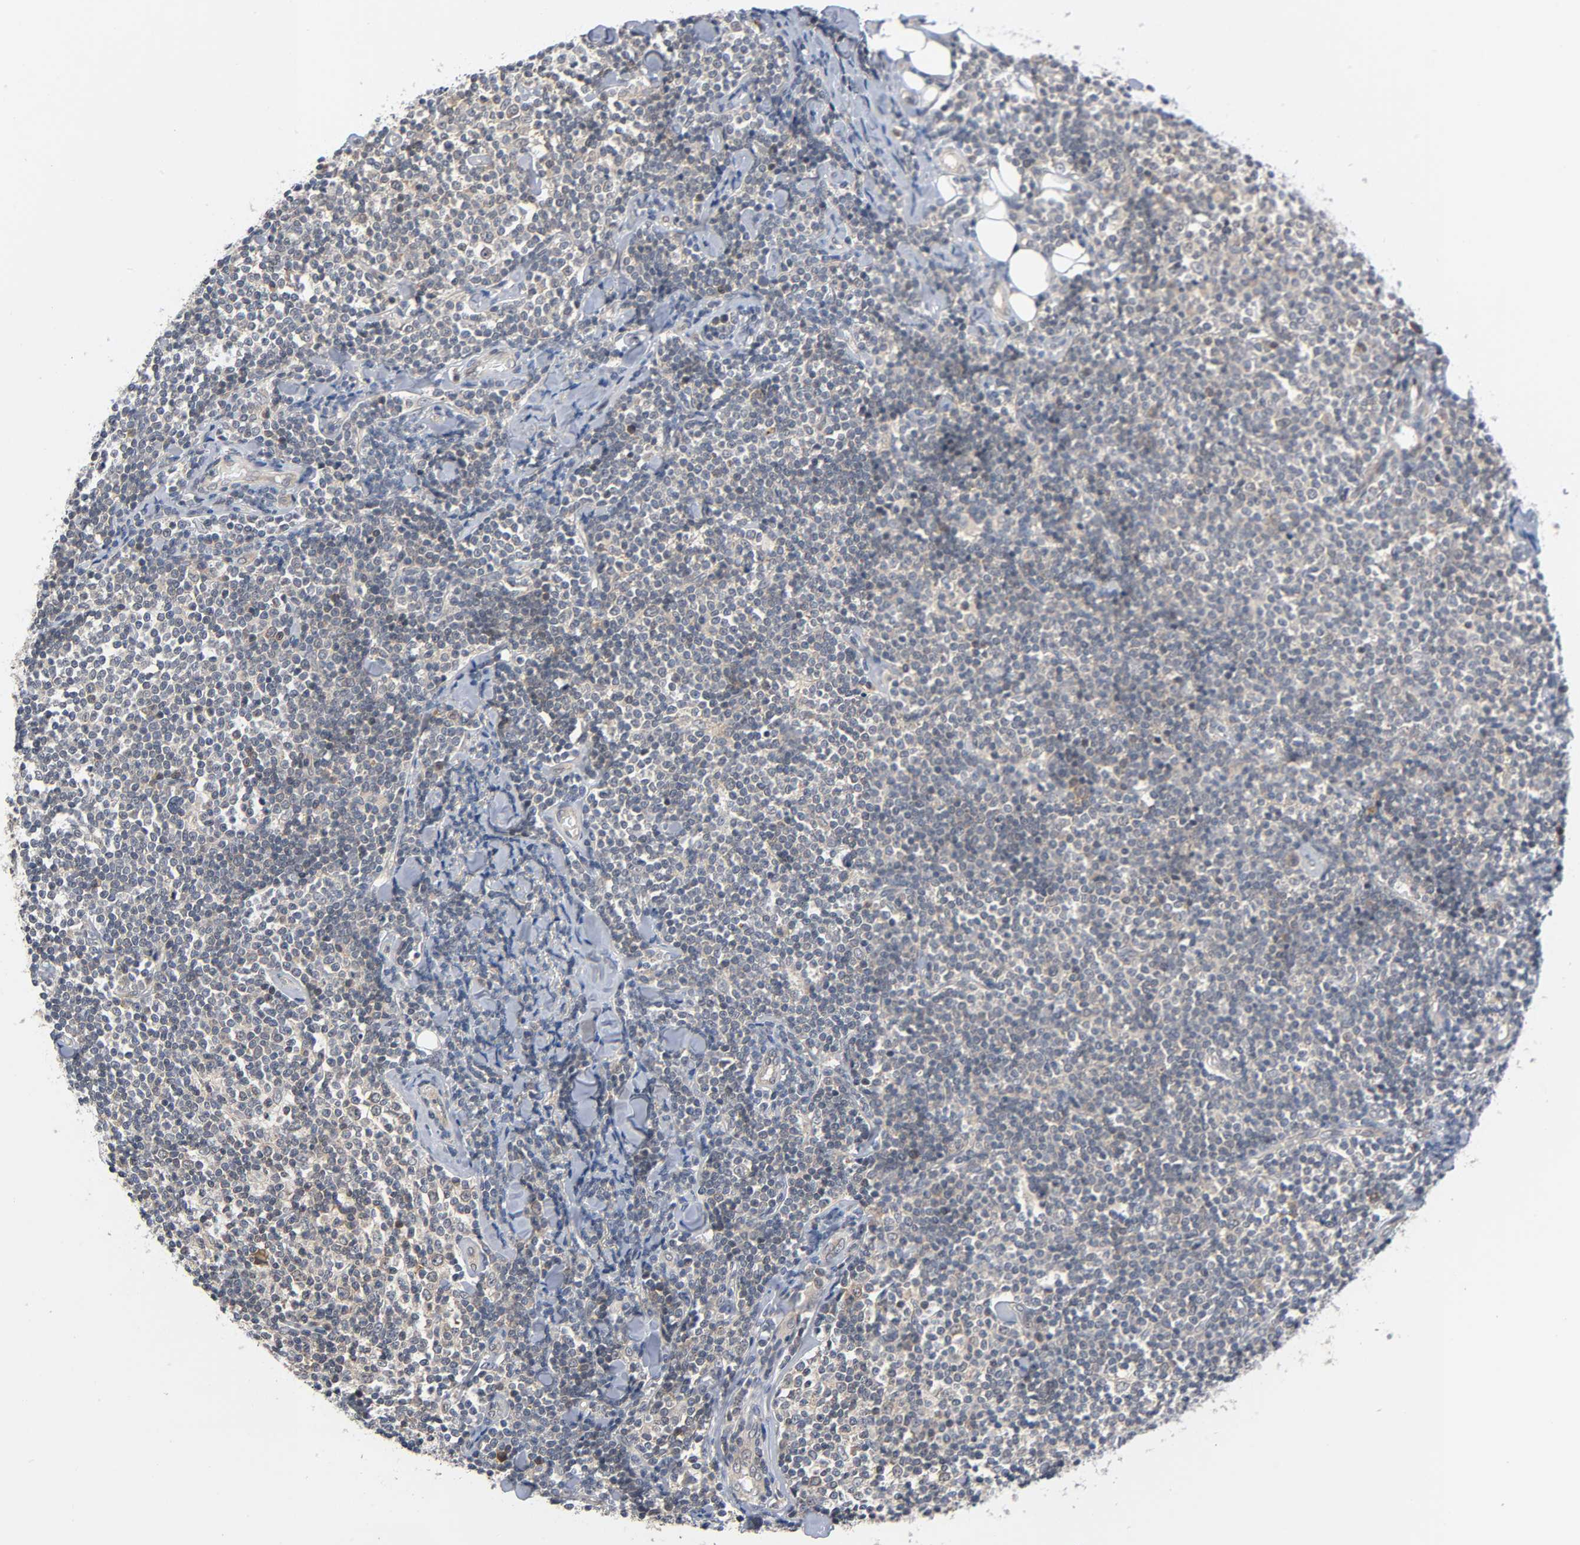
{"staining": {"intensity": "weak", "quantity": "25%-75%", "location": "cytoplasmic/membranous"}, "tissue": "lymphoma", "cell_type": "Tumor cells", "image_type": "cancer", "snomed": [{"axis": "morphology", "description": "Malignant lymphoma, non-Hodgkin's type, Low grade"}, {"axis": "topography", "description": "Soft tissue"}], "caption": "Protein staining by immunohistochemistry exhibits weak cytoplasmic/membranous positivity in approximately 25%-75% of tumor cells in malignant lymphoma, non-Hodgkin's type (low-grade). The staining was performed using DAB (3,3'-diaminobenzidine) to visualize the protein expression in brown, while the nuclei were stained in blue with hematoxylin (Magnification: 20x).", "gene": "MAPK8", "patient": {"sex": "male", "age": 92}}